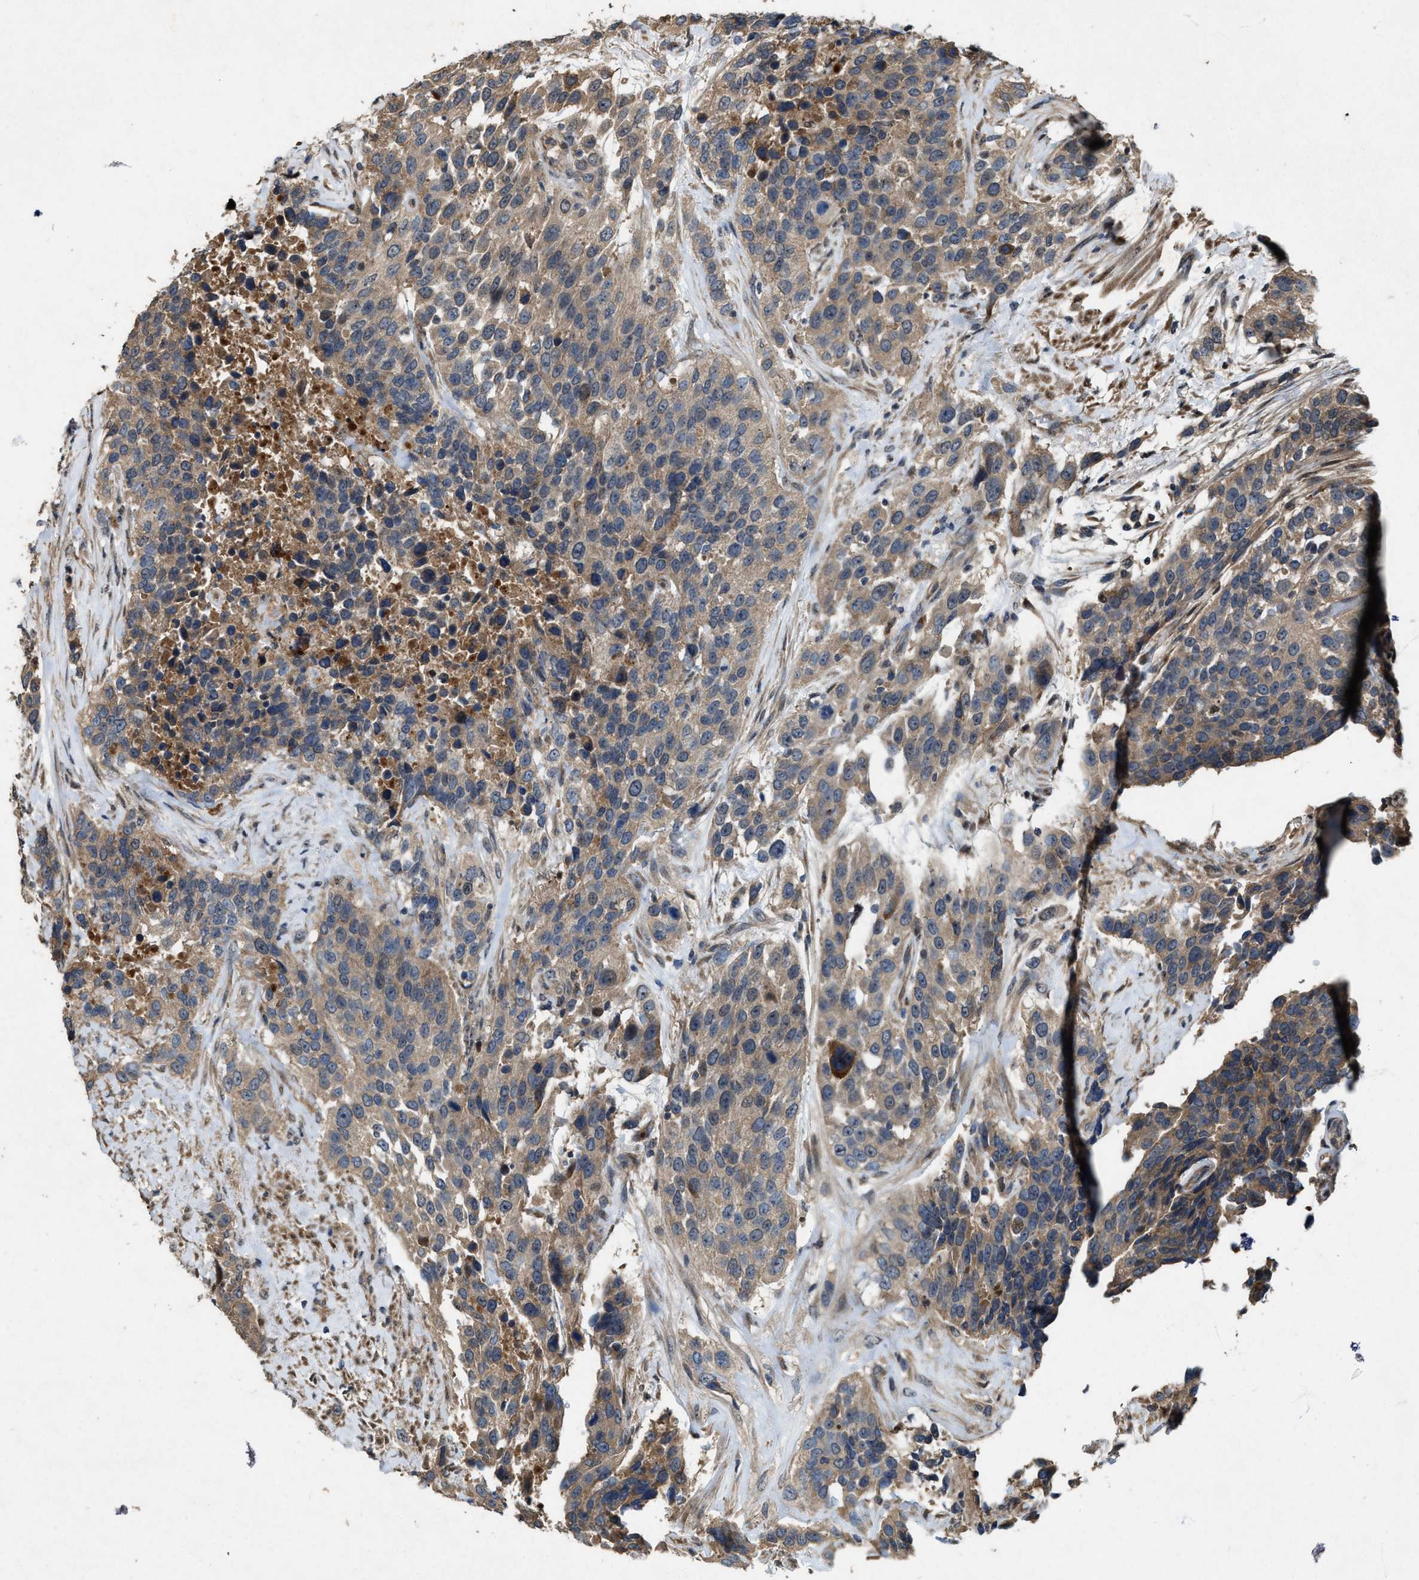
{"staining": {"intensity": "weak", "quantity": ">75%", "location": "cytoplasmic/membranous"}, "tissue": "urothelial cancer", "cell_type": "Tumor cells", "image_type": "cancer", "snomed": [{"axis": "morphology", "description": "Urothelial carcinoma, High grade"}, {"axis": "topography", "description": "Urinary bladder"}], "caption": "Immunohistochemistry (IHC) micrograph of neoplastic tissue: human urothelial cancer stained using immunohistochemistry (IHC) reveals low levels of weak protein expression localized specifically in the cytoplasmic/membranous of tumor cells, appearing as a cytoplasmic/membranous brown color.", "gene": "PDP2", "patient": {"sex": "female", "age": 80}}